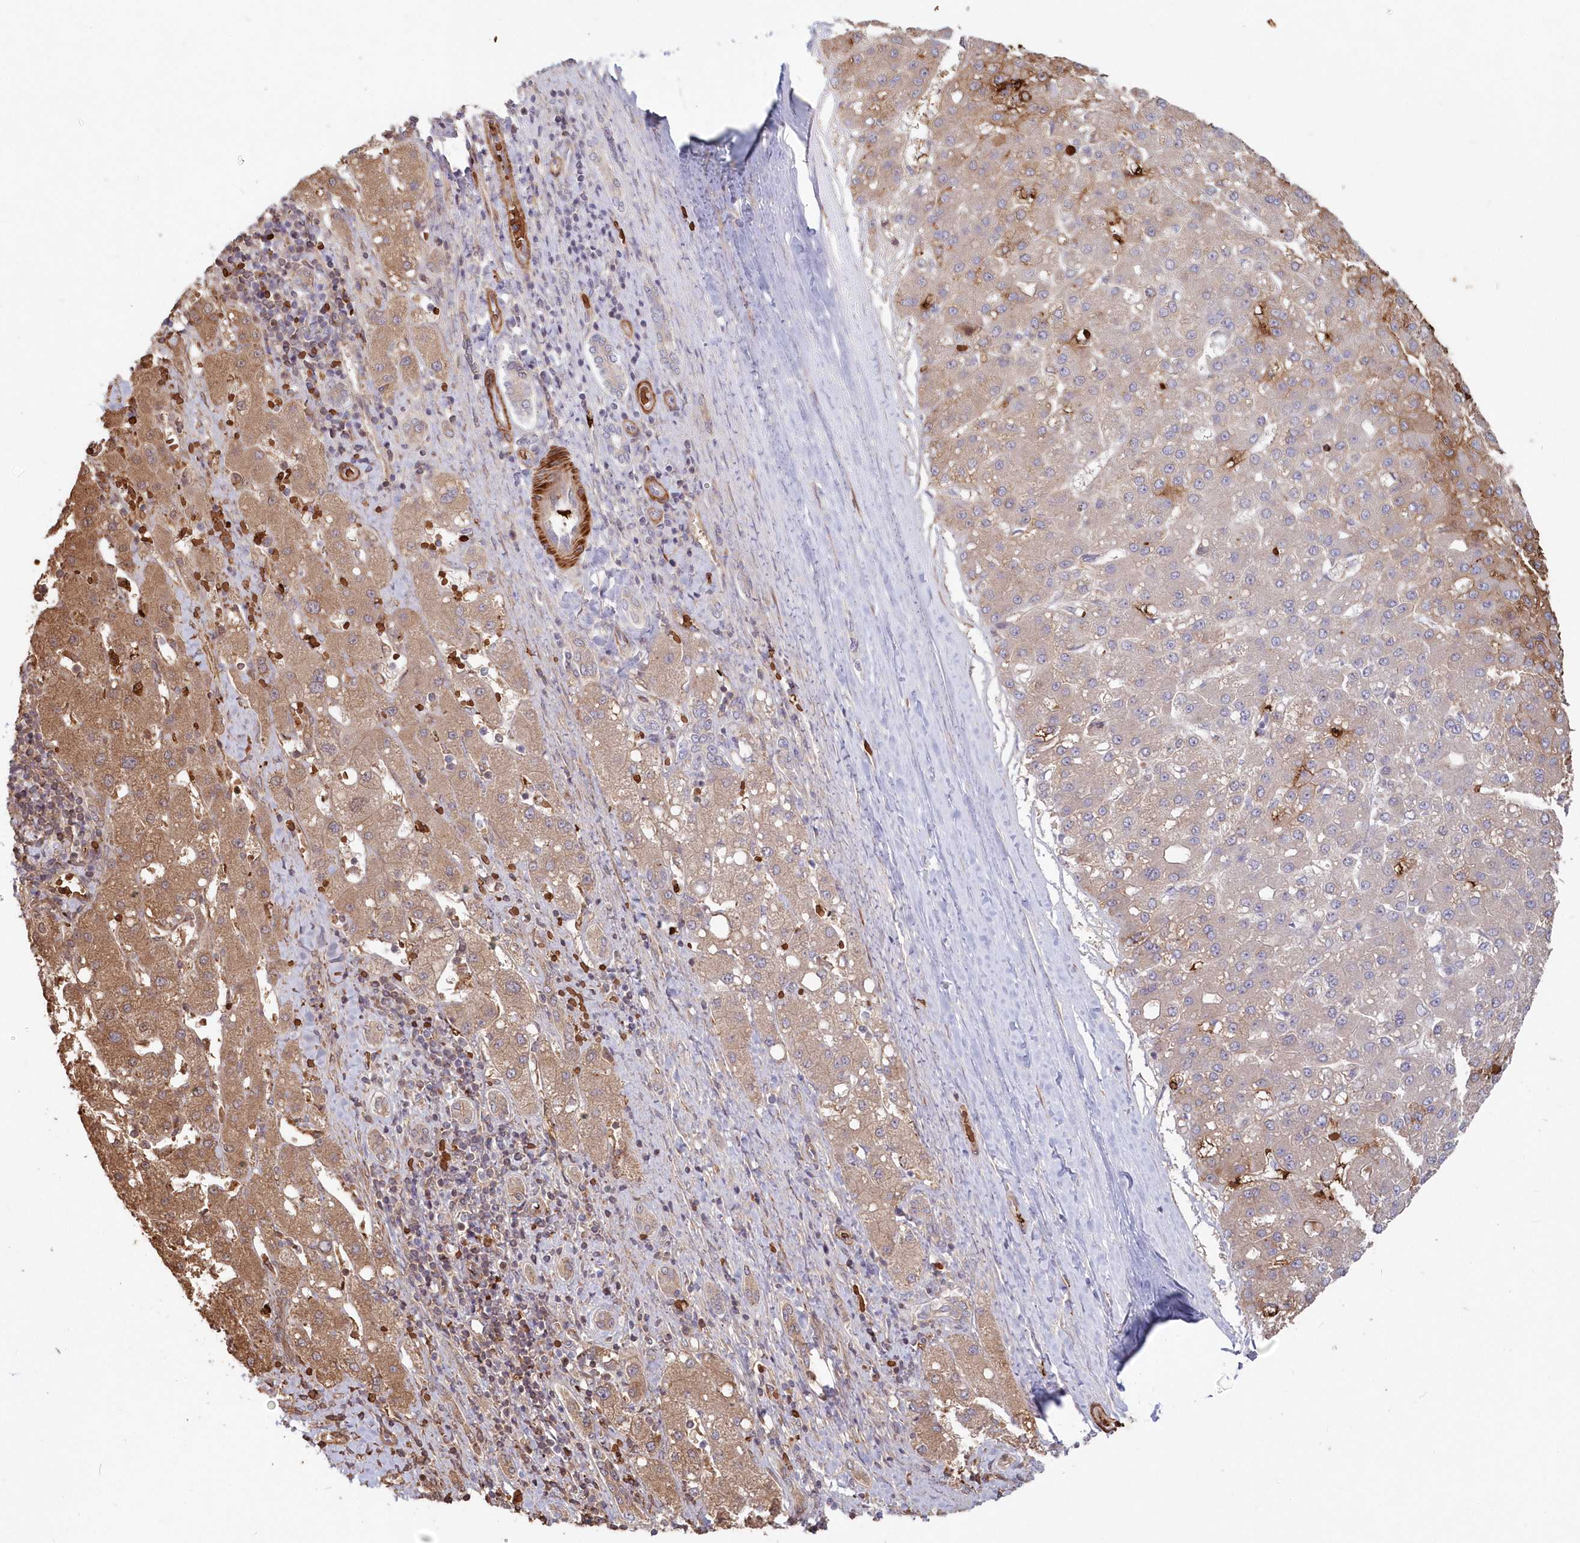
{"staining": {"intensity": "moderate", "quantity": "<25%", "location": "cytoplasmic/membranous"}, "tissue": "liver cancer", "cell_type": "Tumor cells", "image_type": "cancer", "snomed": [{"axis": "morphology", "description": "Carcinoma, Hepatocellular, NOS"}, {"axis": "topography", "description": "Liver"}], "caption": "Liver cancer stained with a brown dye shows moderate cytoplasmic/membranous positive positivity in about <25% of tumor cells.", "gene": "SERINC1", "patient": {"sex": "male", "age": 67}}